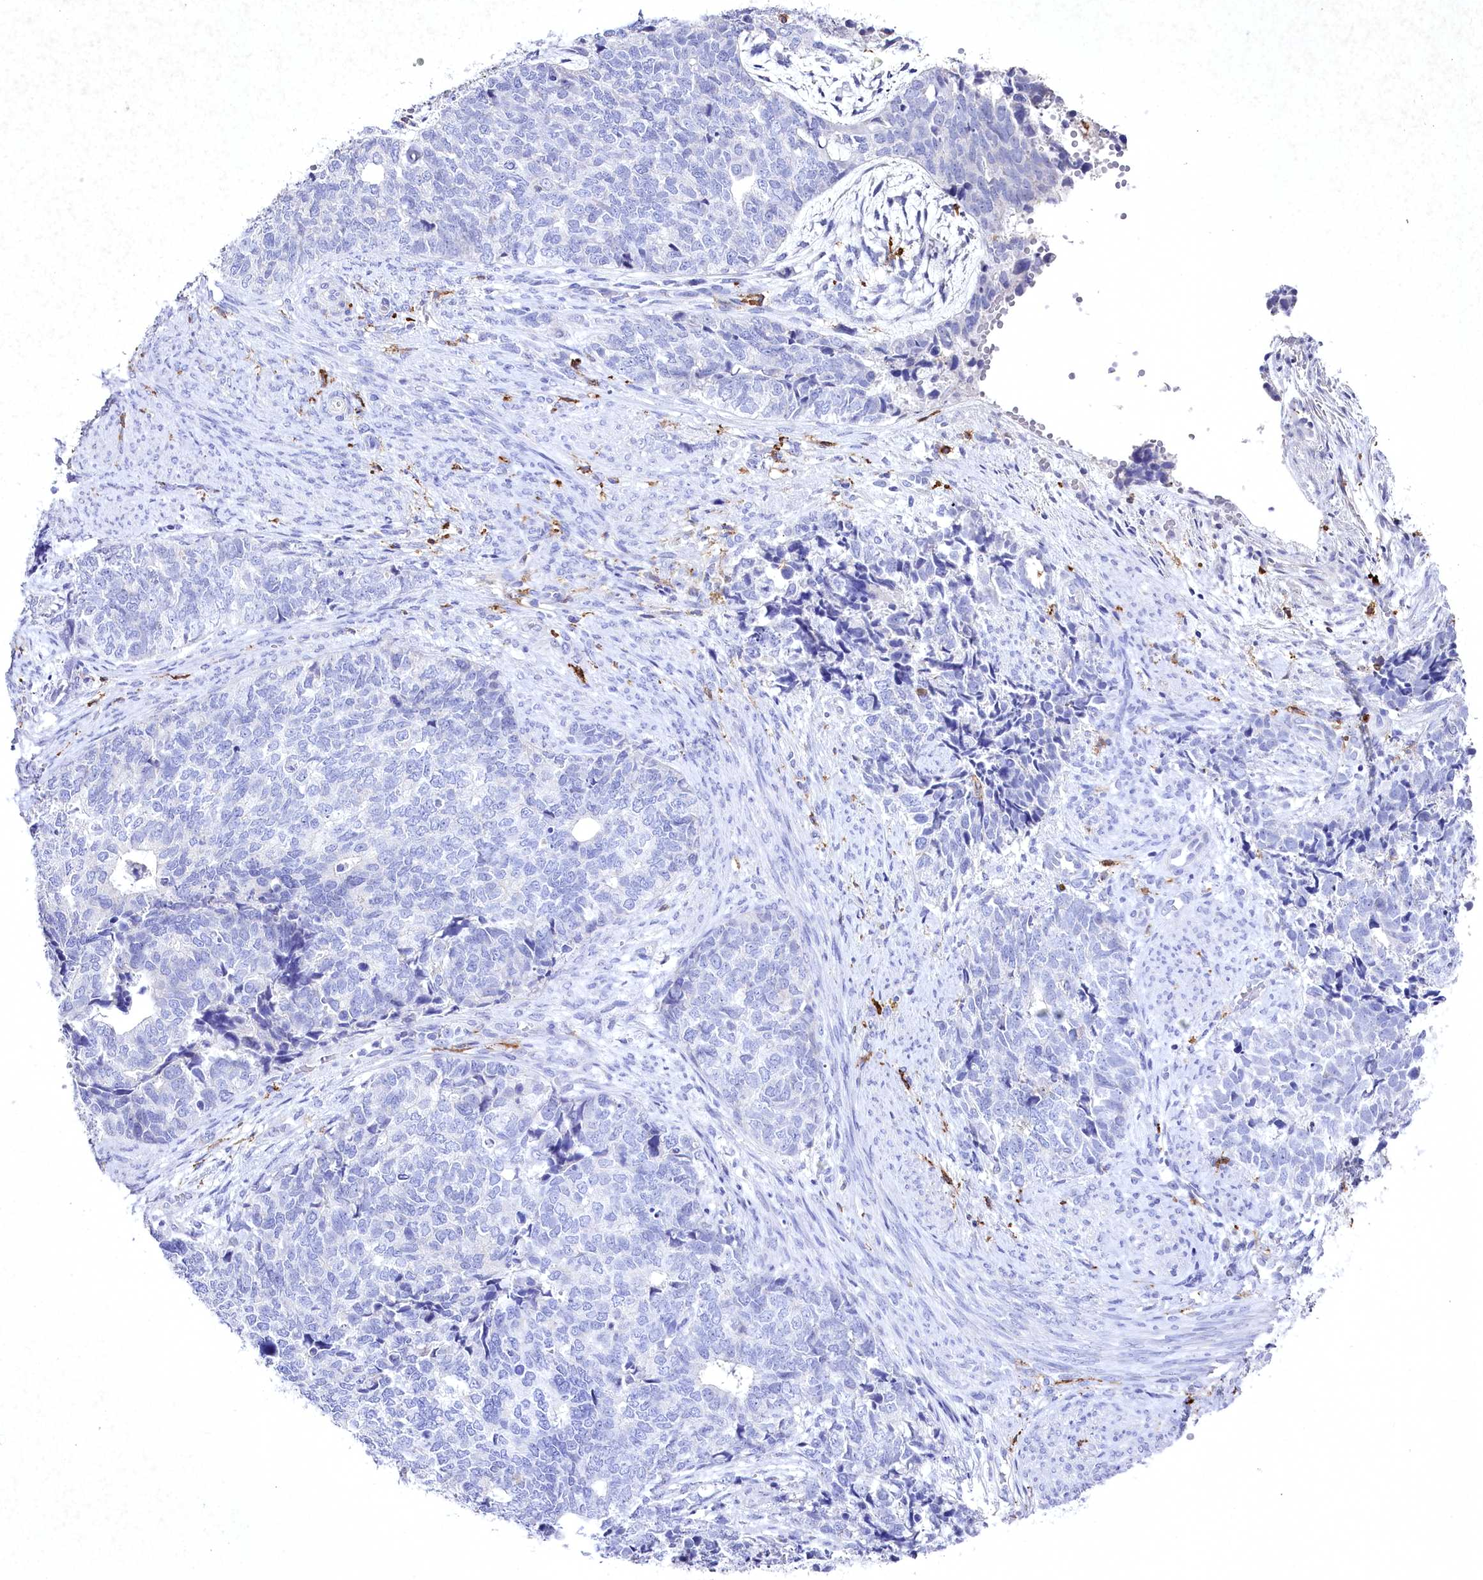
{"staining": {"intensity": "negative", "quantity": "none", "location": "none"}, "tissue": "cervical cancer", "cell_type": "Tumor cells", "image_type": "cancer", "snomed": [{"axis": "morphology", "description": "Squamous cell carcinoma, NOS"}, {"axis": "topography", "description": "Cervix"}], "caption": "An IHC photomicrograph of squamous cell carcinoma (cervical) is shown. There is no staining in tumor cells of squamous cell carcinoma (cervical). Brightfield microscopy of immunohistochemistry (IHC) stained with DAB (brown) and hematoxylin (blue), captured at high magnification.", "gene": "CLEC4M", "patient": {"sex": "female", "age": 63}}